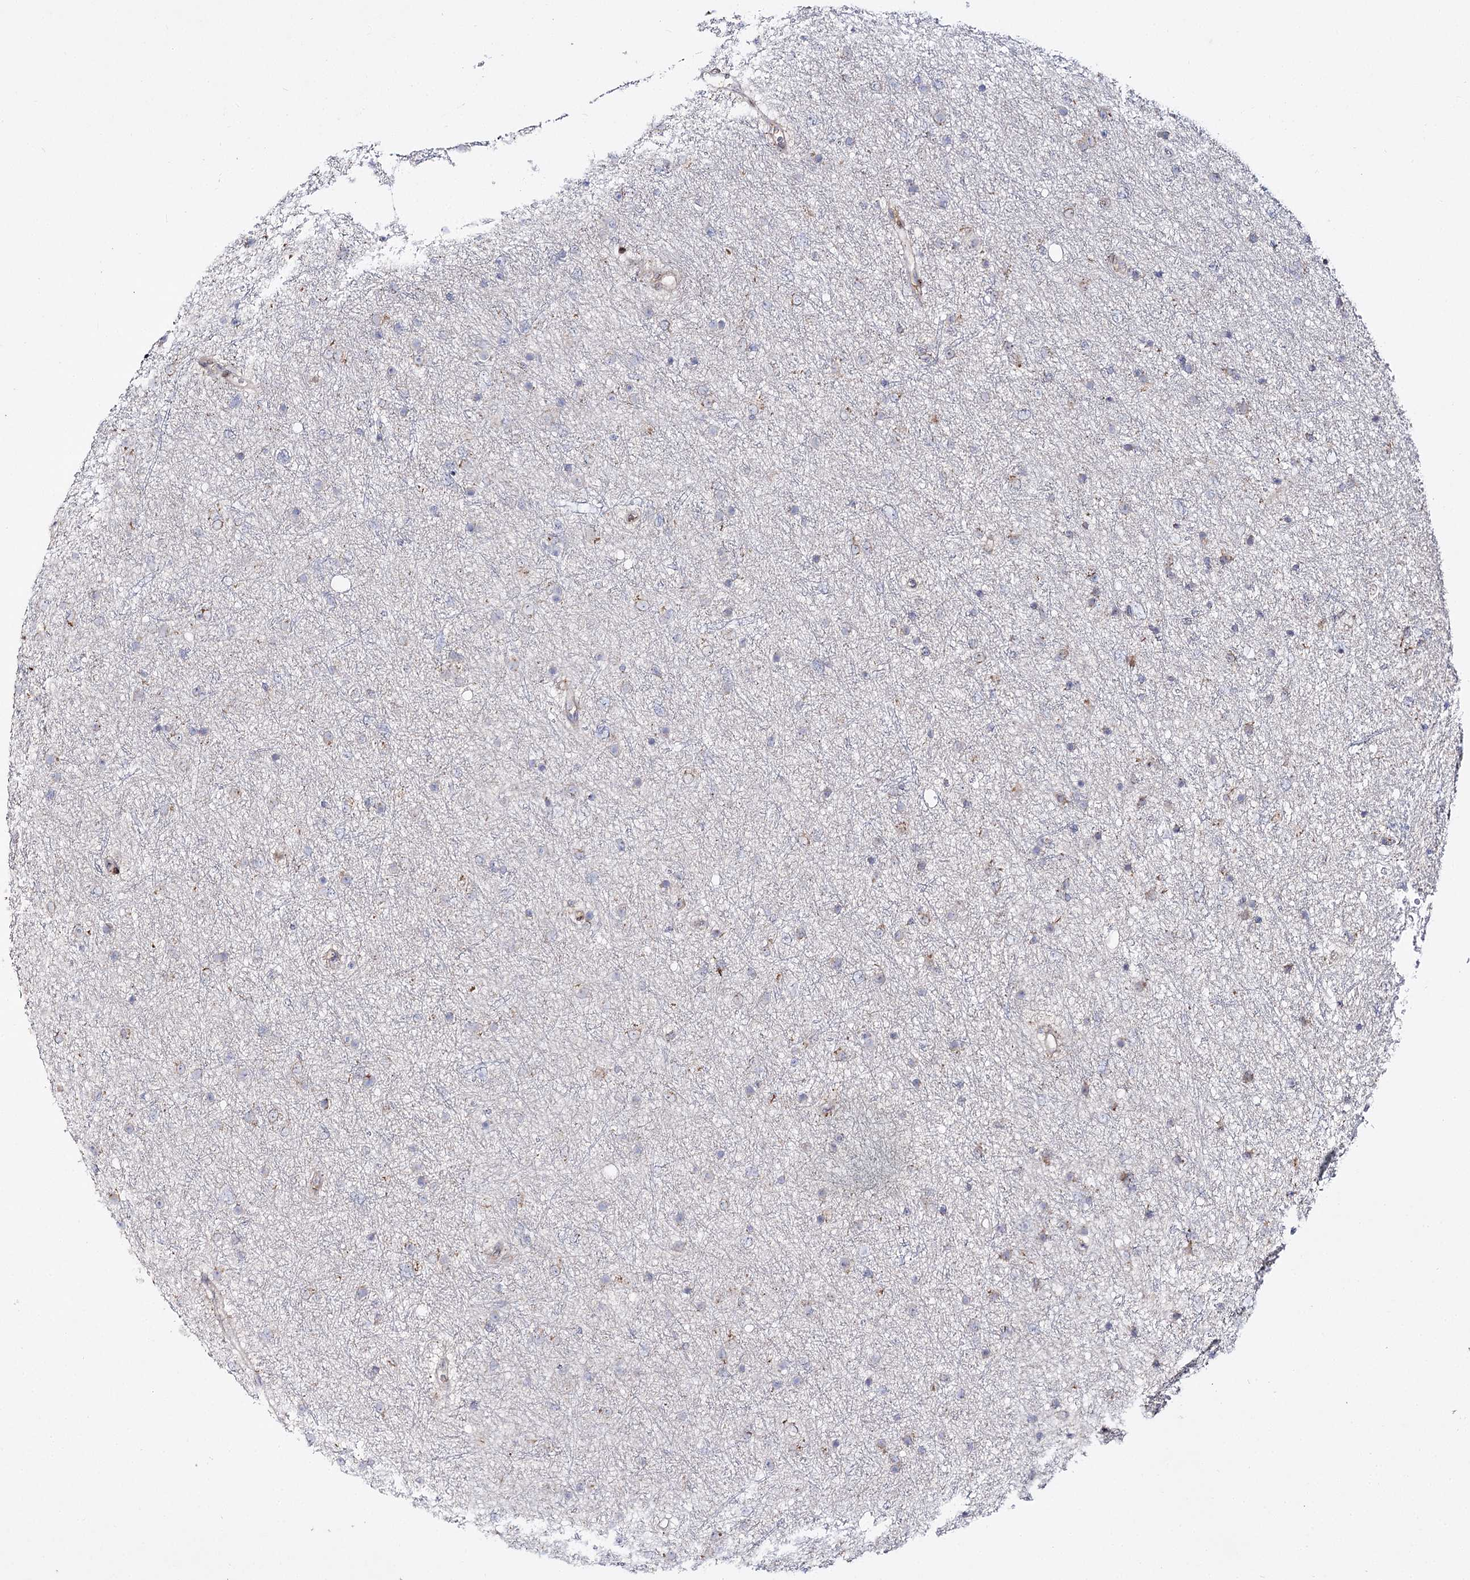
{"staining": {"intensity": "negative", "quantity": "none", "location": "none"}, "tissue": "glioma", "cell_type": "Tumor cells", "image_type": "cancer", "snomed": [{"axis": "morphology", "description": "Glioma, malignant, Low grade"}, {"axis": "topography", "description": "Cerebral cortex"}], "caption": "The micrograph displays no significant staining in tumor cells of glioma.", "gene": "C11orf80", "patient": {"sex": "female", "age": 39}}